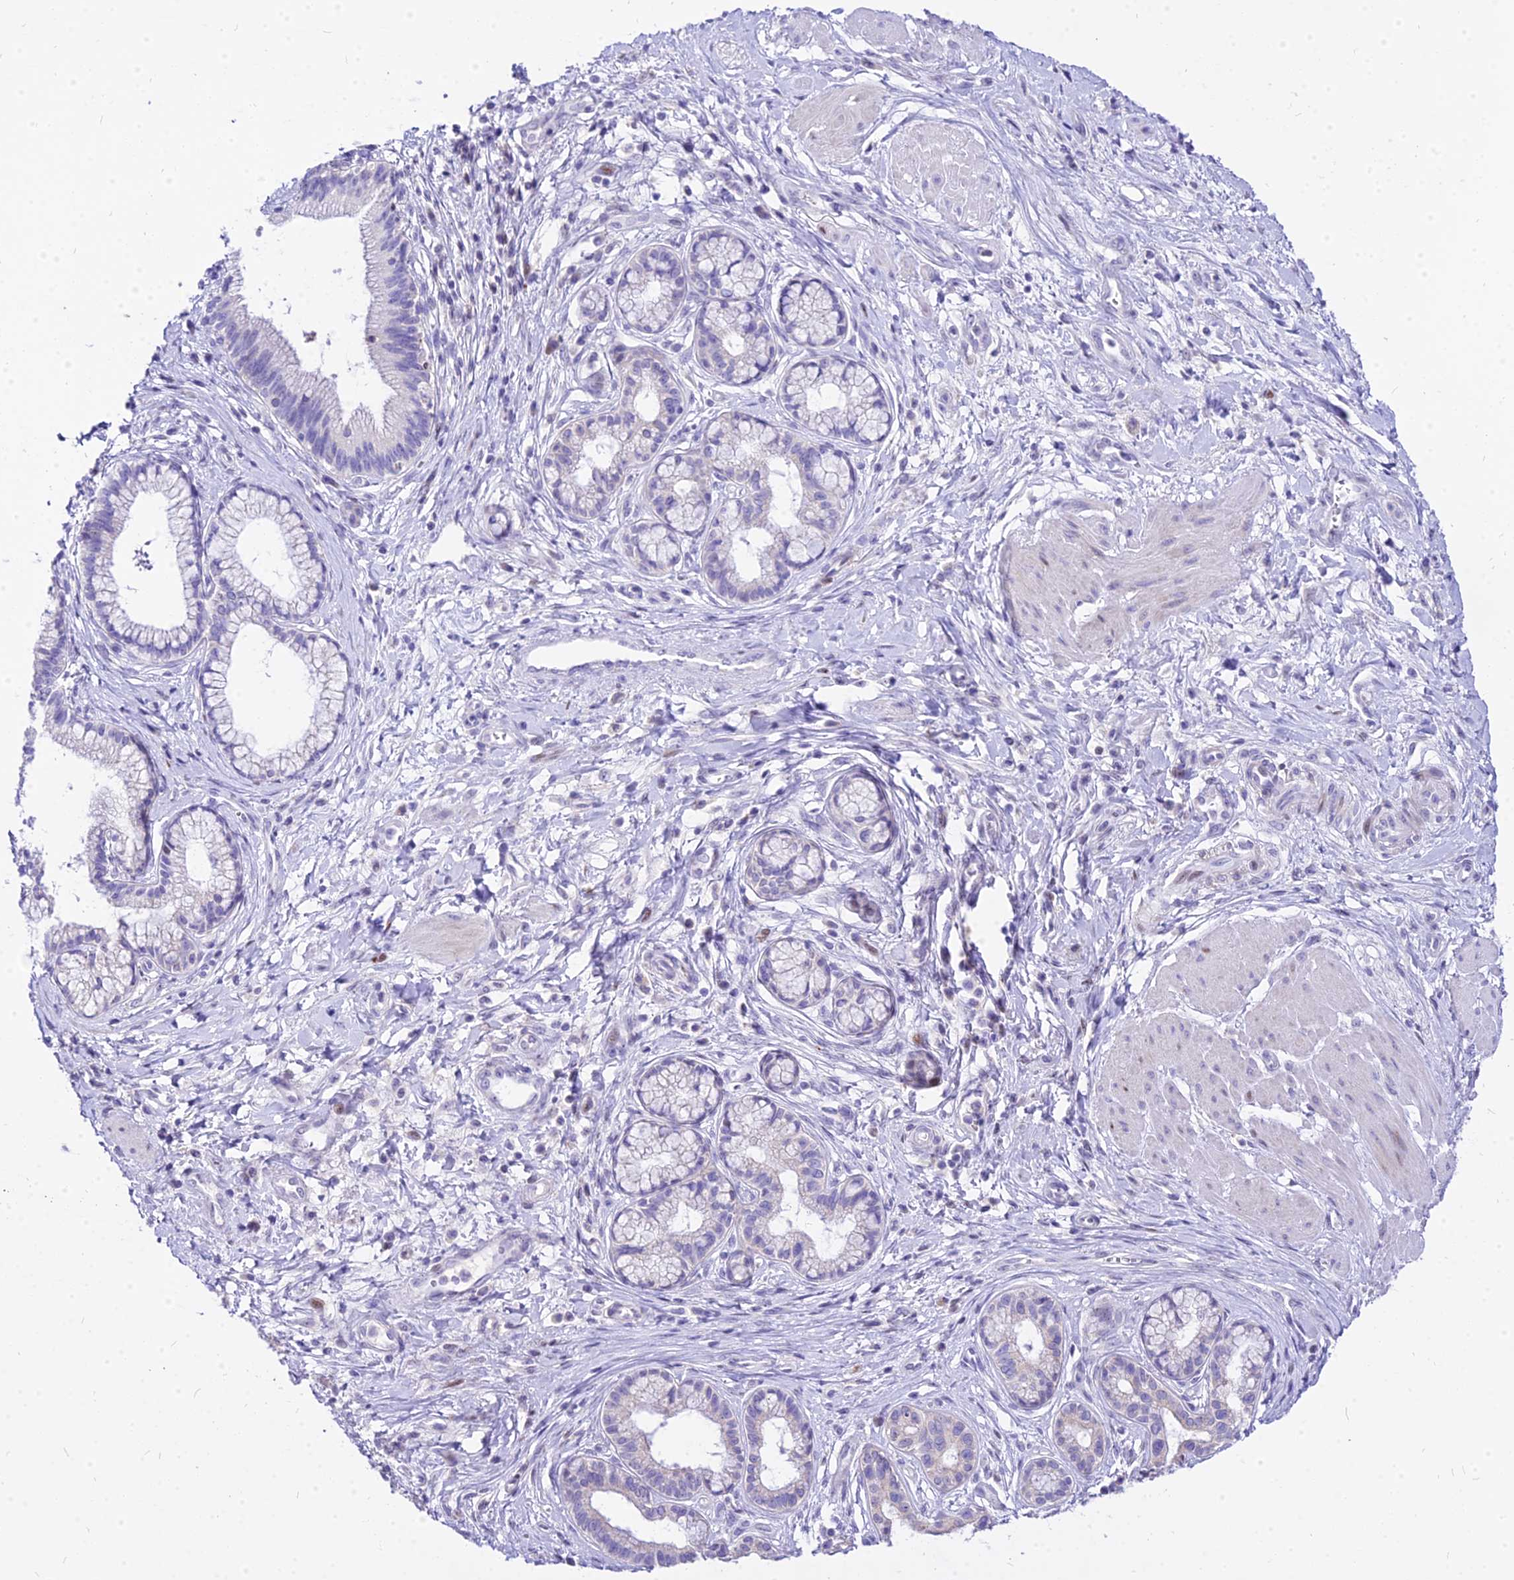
{"staining": {"intensity": "negative", "quantity": "none", "location": "none"}, "tissue": "pancreatic cancer", "cell_type": "Tumor cells", "image_type": "cancer", "snomed": [{"axis": "morphology", "description": "Adenocarcinoma, NOS"}, {"axis": "topography", "description": "Pancreas"}], "caption": "Protein analysis of pancreatic cancer (adenocarcinoma) shows no significant expression in tumor cells.", "gene": "CARD18", "patient": {"sex": "male", "age": 72}}